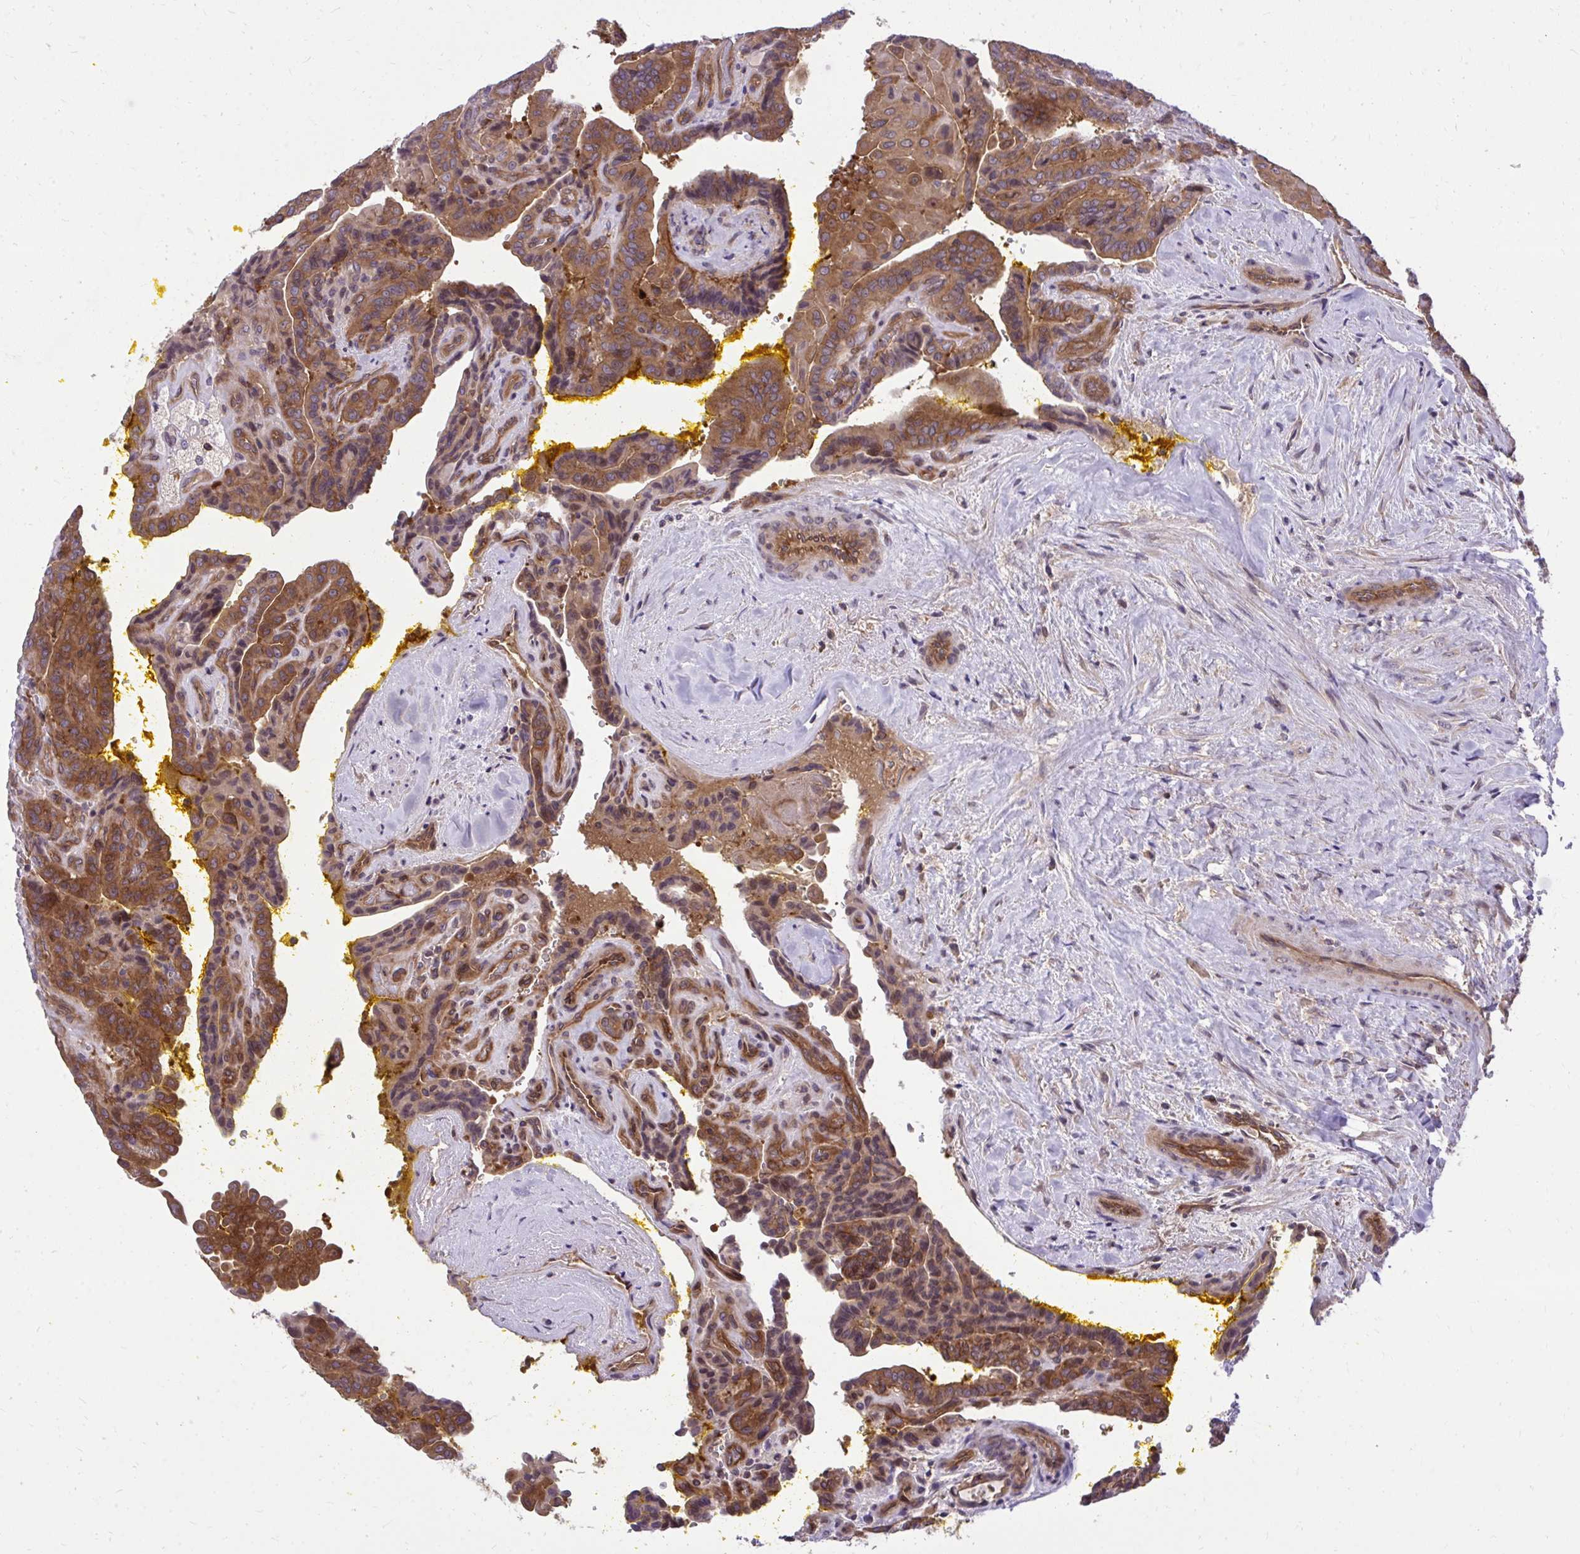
{"staining": {"intensity": "moderate", "quantity": ">75%", "location": "cytoplasmic/membranous"}, "tissue": "thyroid cancer", "cell_type": "Tumor cells", "image_type": "cancer", "snomed": [{"axis": "morphology", "description": "Papillary adenocarcinoma, NOS"}, {"axis": "topography", "description": "Thyroid gland"}], "caption": "A high-resolution image shows IHC staining of papillary adenocarcinoma (thyroid), which exhibits moderate cytoplasmic/membranous positivity in approximately >75% of tumor cells.", "gene": "PPP5C", "patient": {"sex": "male", "age": 87}}